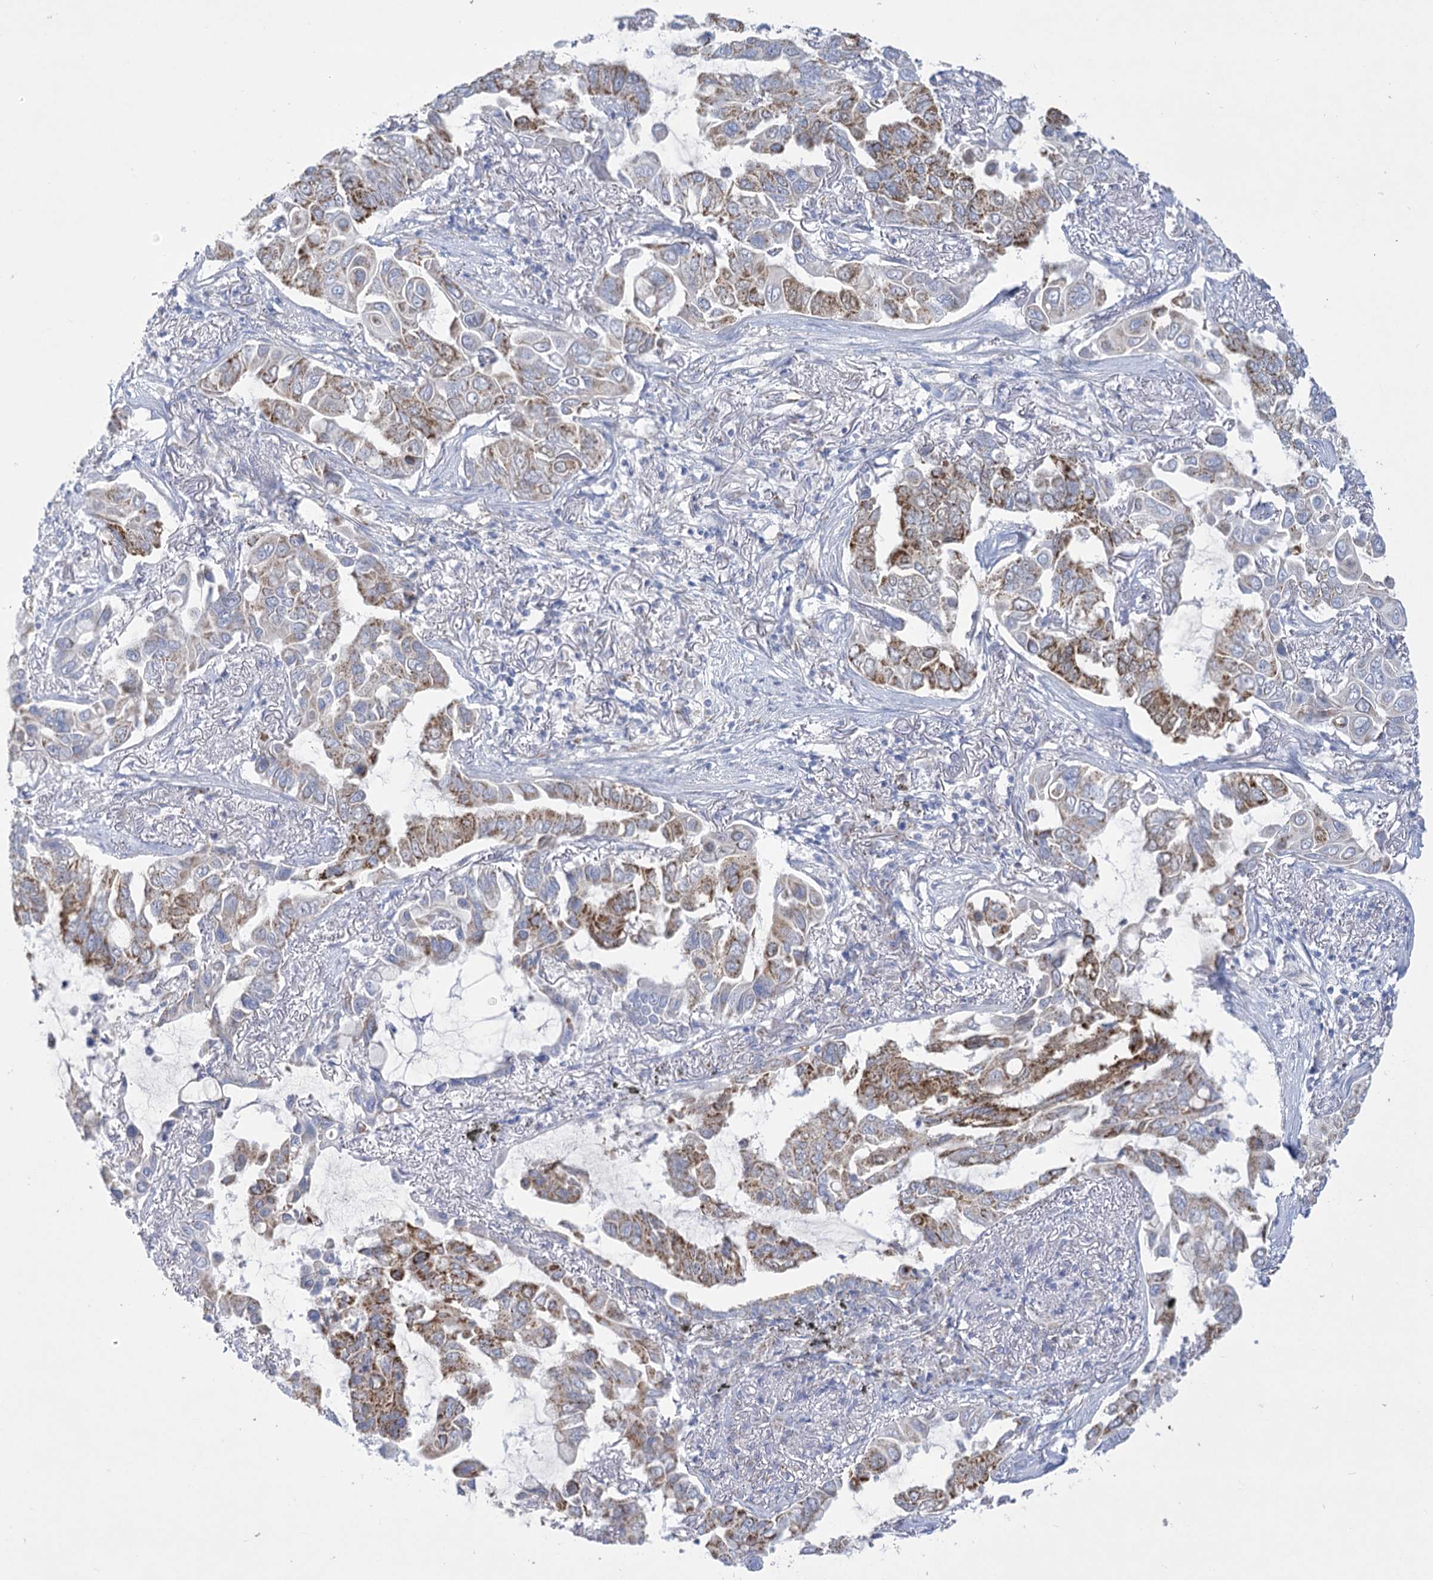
{"staining": {"intensity": "moderate", "quantity": "25%-75%", "location": "cytoplasmic/membranous"}, "tissue": "lung cancer", "cell_type": "Tumor cells", "image_type": "cancer", "snomed": [{"axis": "morphology", "description": "Adenocarcinoma, NOS"}, {"axis": "topography", "description": "Lung"}], "caption": "An immunohistochemistry (IHC) image of neoplastic tissue is shown. Protein staining in brown shows moderate cytoplasmic/membranous positivity in lung cancer (adenocarcinoma) within tumor cells.", "gene": "DHTKD1", "patient": {"sex": "male", "age": 64}}